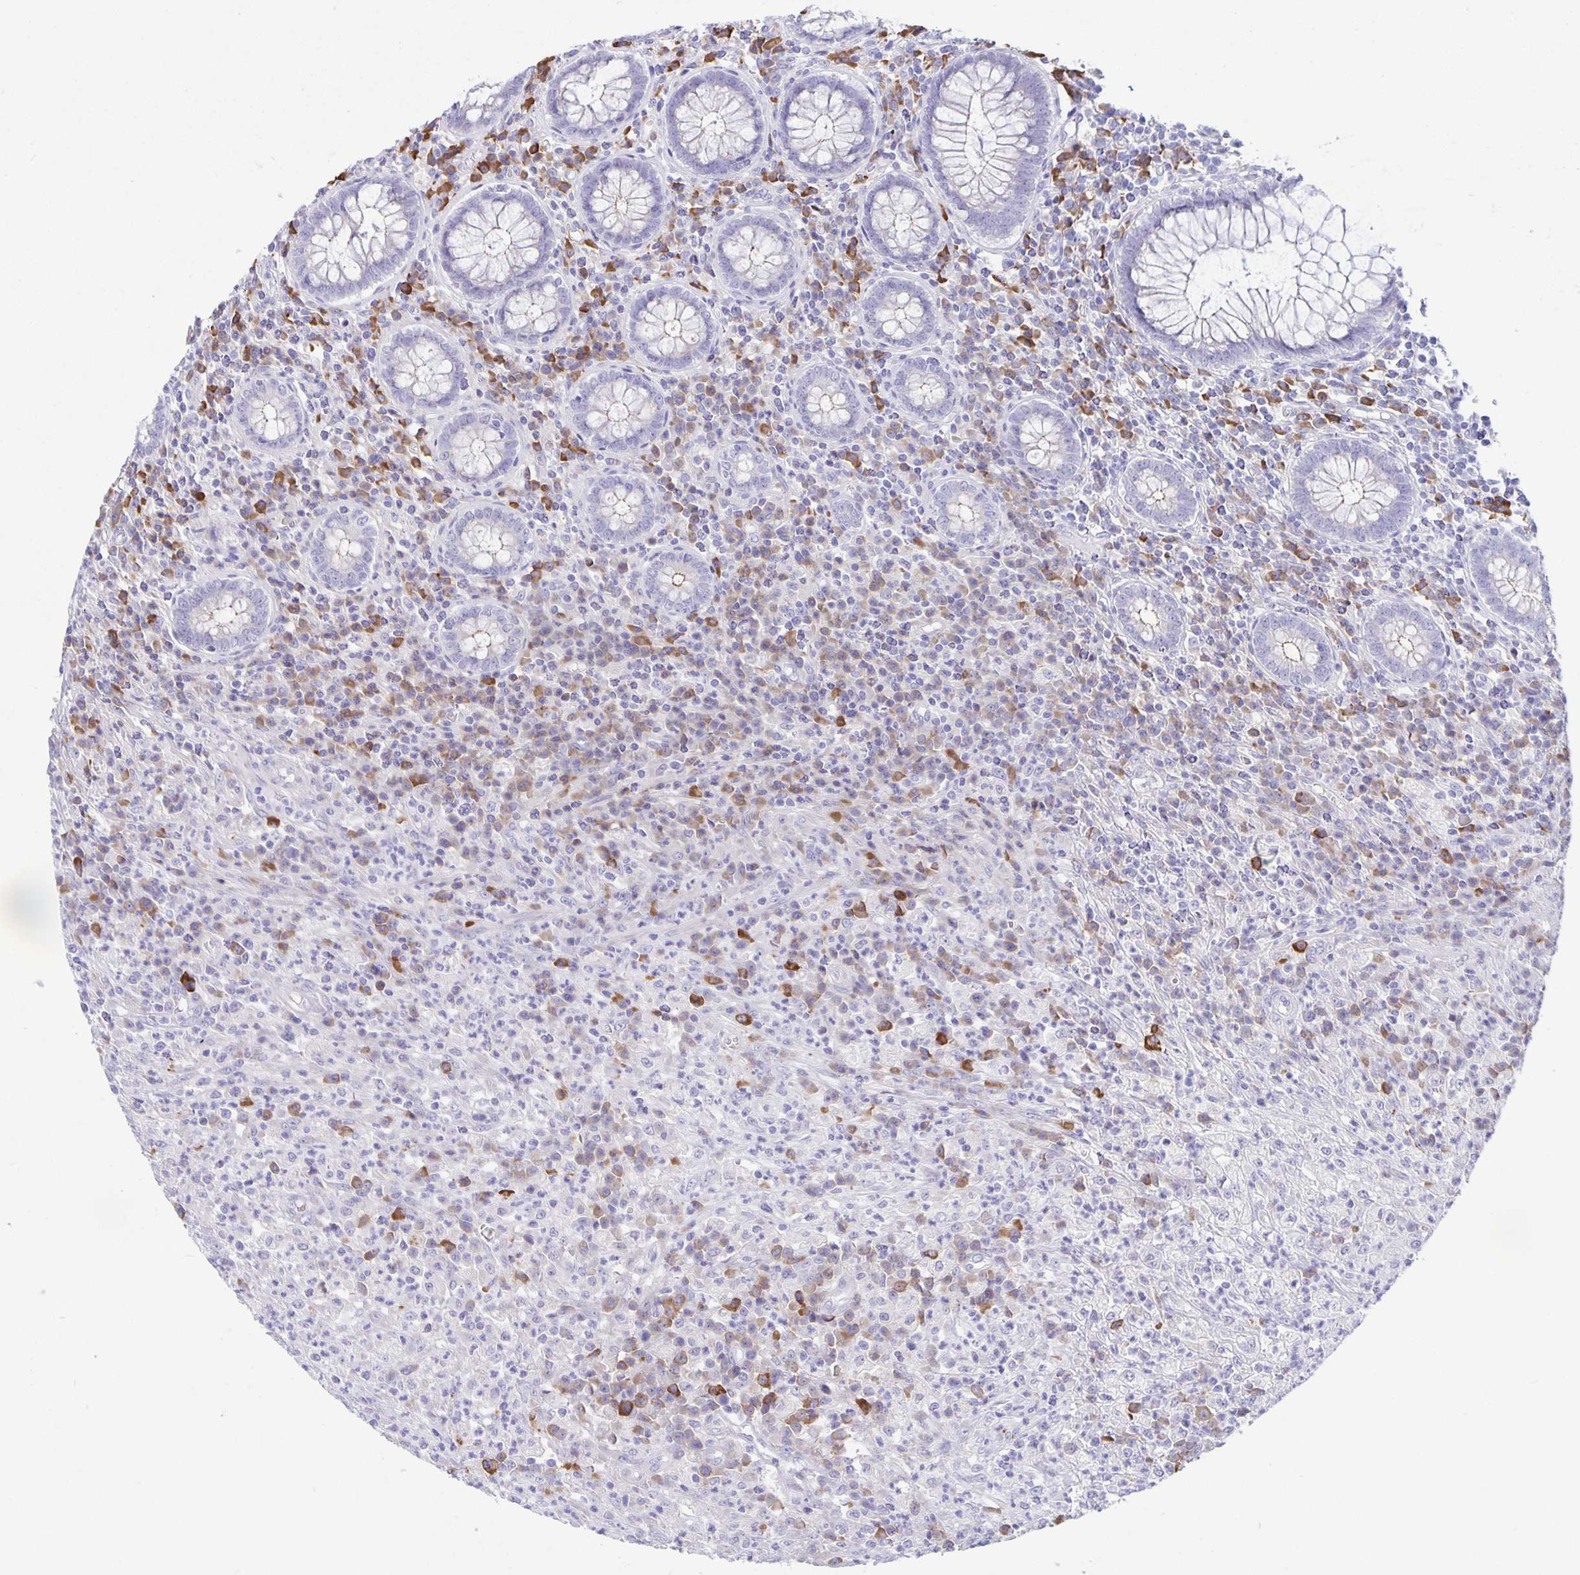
{"staining": {"intensity": "negative", "quantity": "none", "location": "none"}, "tissue": "colorectal cancer", "cell_type": "Tumor cells", "image_type": "cancer", "snomed": [{"axis": "morphology", "description": "Normal tissue, NOS"}, {"axis": "morphology", "description": "Adenocarcinoma, NOS"}, {"axis": "topography", "description": "Colon"}], "caption": "The IHC histopathology image has no significant expression in tumor cells of colorectal cancer tissue.", "gene": "ERMN", "patient": {"sex": "male", "age": 65}}